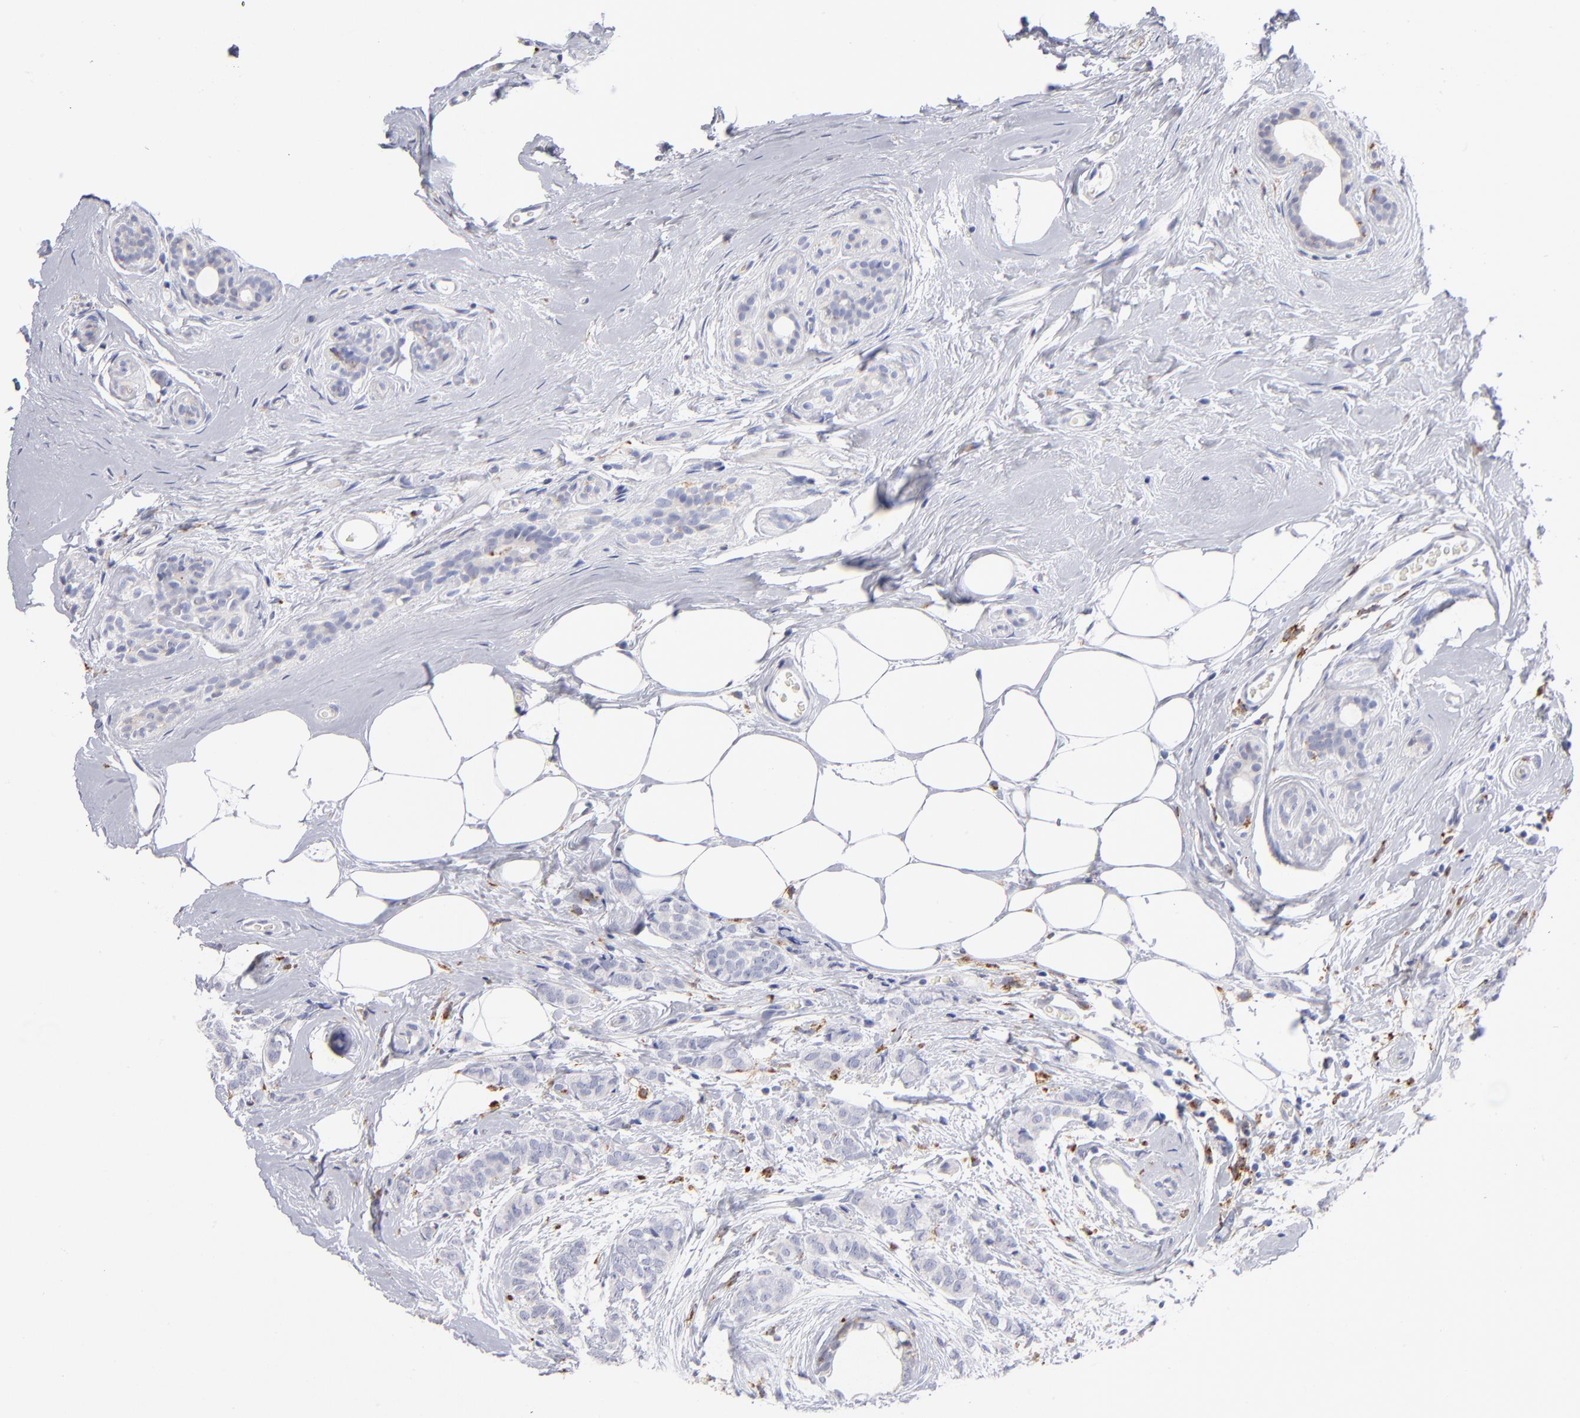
{"staining": {"intensity": "negative", "quantity": "none", "location": "none"}, "tissue": "breast cancer", "cell_type": "Tumor cells", "image_type": "cancer", "snomed": [{"axis": "morphology", "description": "Lobular carcinoma"}, {"axis": "topography", "description": "Breast"}], "caption": "Lobular carcinoma (breast) was stained to show a protein in brown. There is no significant positivity in tumor cells.", "gene": "CD180", "patient": {"sex": "female", "age": 60}}